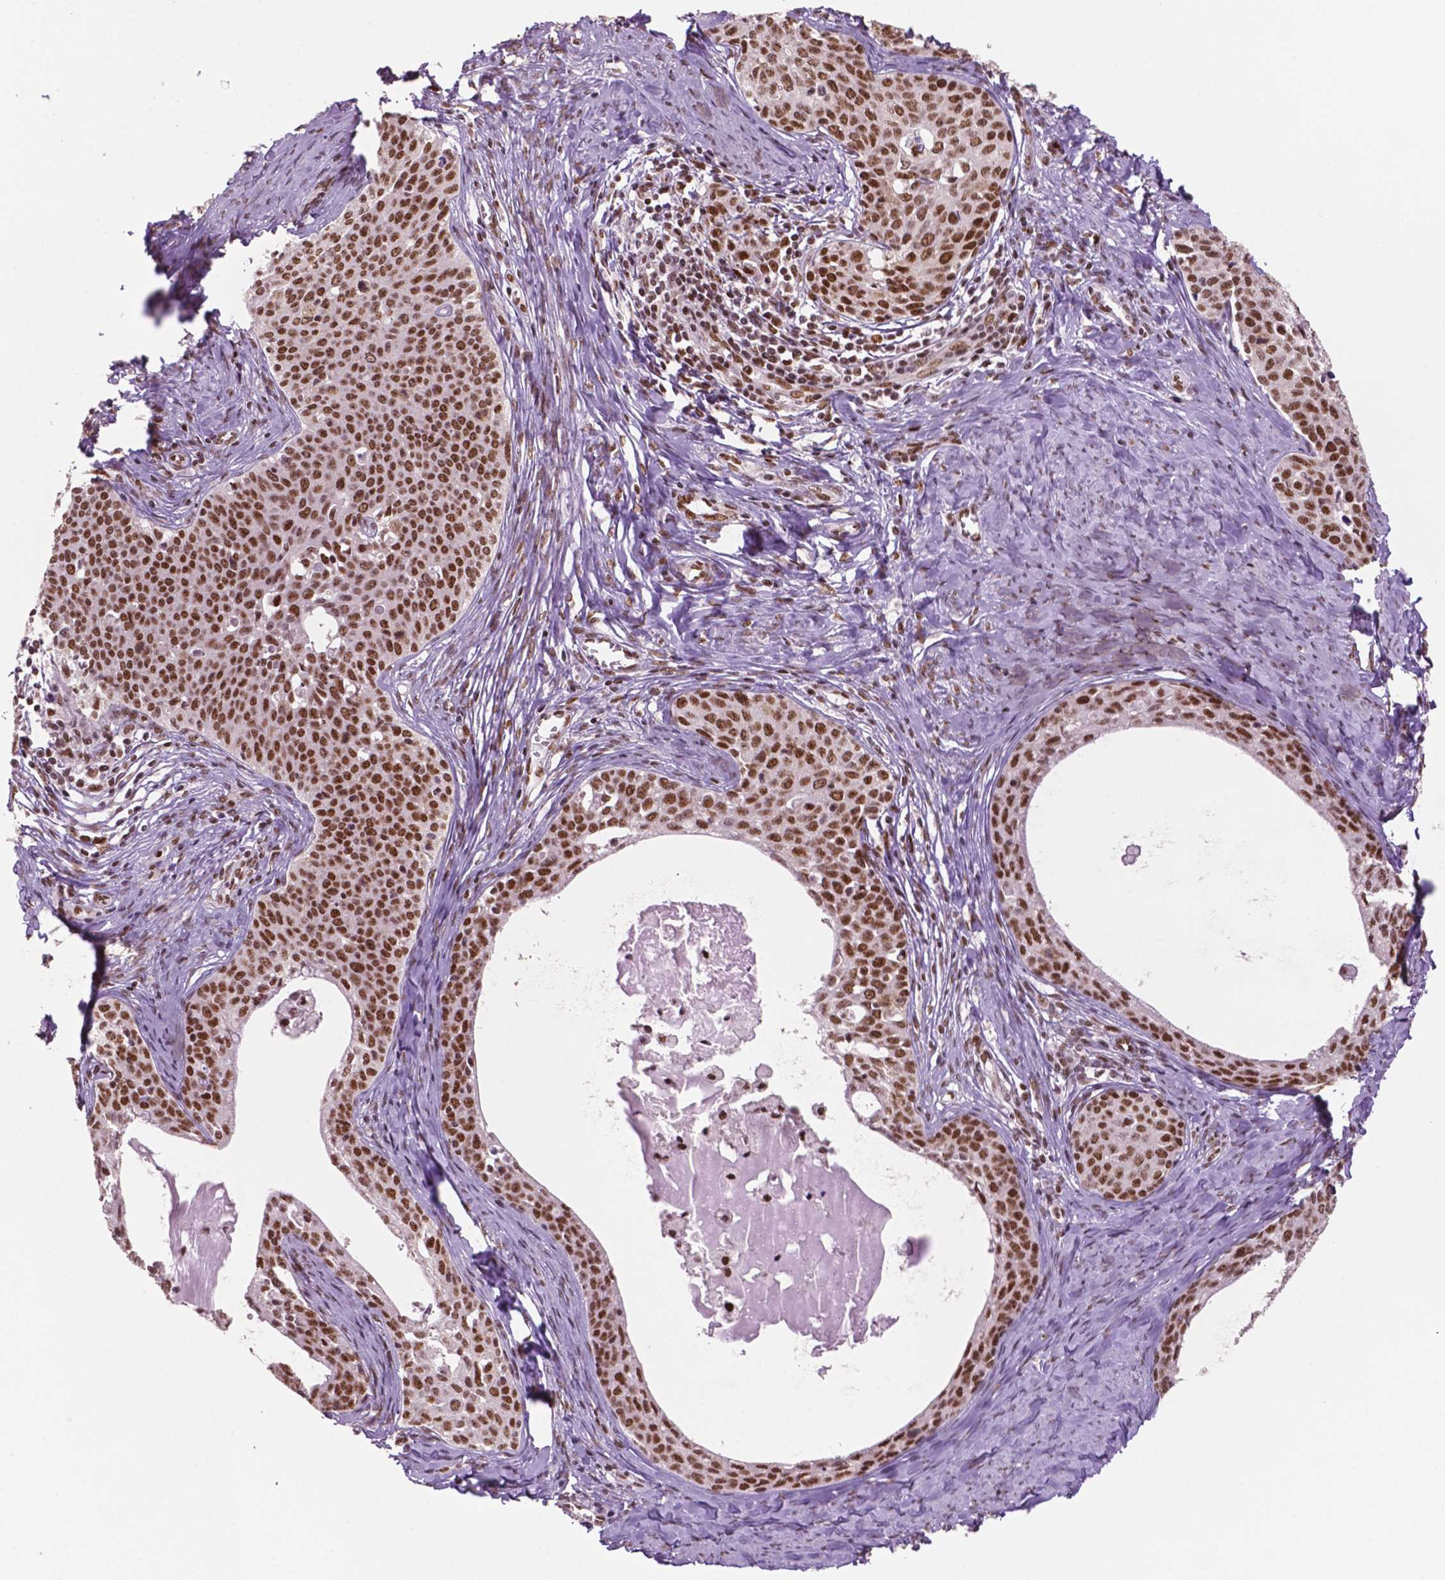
{"staining": {"intensity": "moderate", "quantity": "25%-75%", "location": "nuclear"}, "tissue": "cervical cancer", "cell_type": "Tumor cells", "image_type": "cancer", "snomed": [{"axis": "morphology", "description": "Squamous cell carcinoma, NOS"}, {"axis": "morphology", "description": "Adenocarcinoma, NOS"}, {"axis": "topography", "description": "Cervix"}], "caption": "Immunohistochemistry (IHC) (DAB) staining of human cervical squamous cell carcinoma reveals moderate nuclear protein positivity in about 25%-75% of tumor cells.", "gene": "MLH1", "patient": {"sex": "female", "age": 52}}